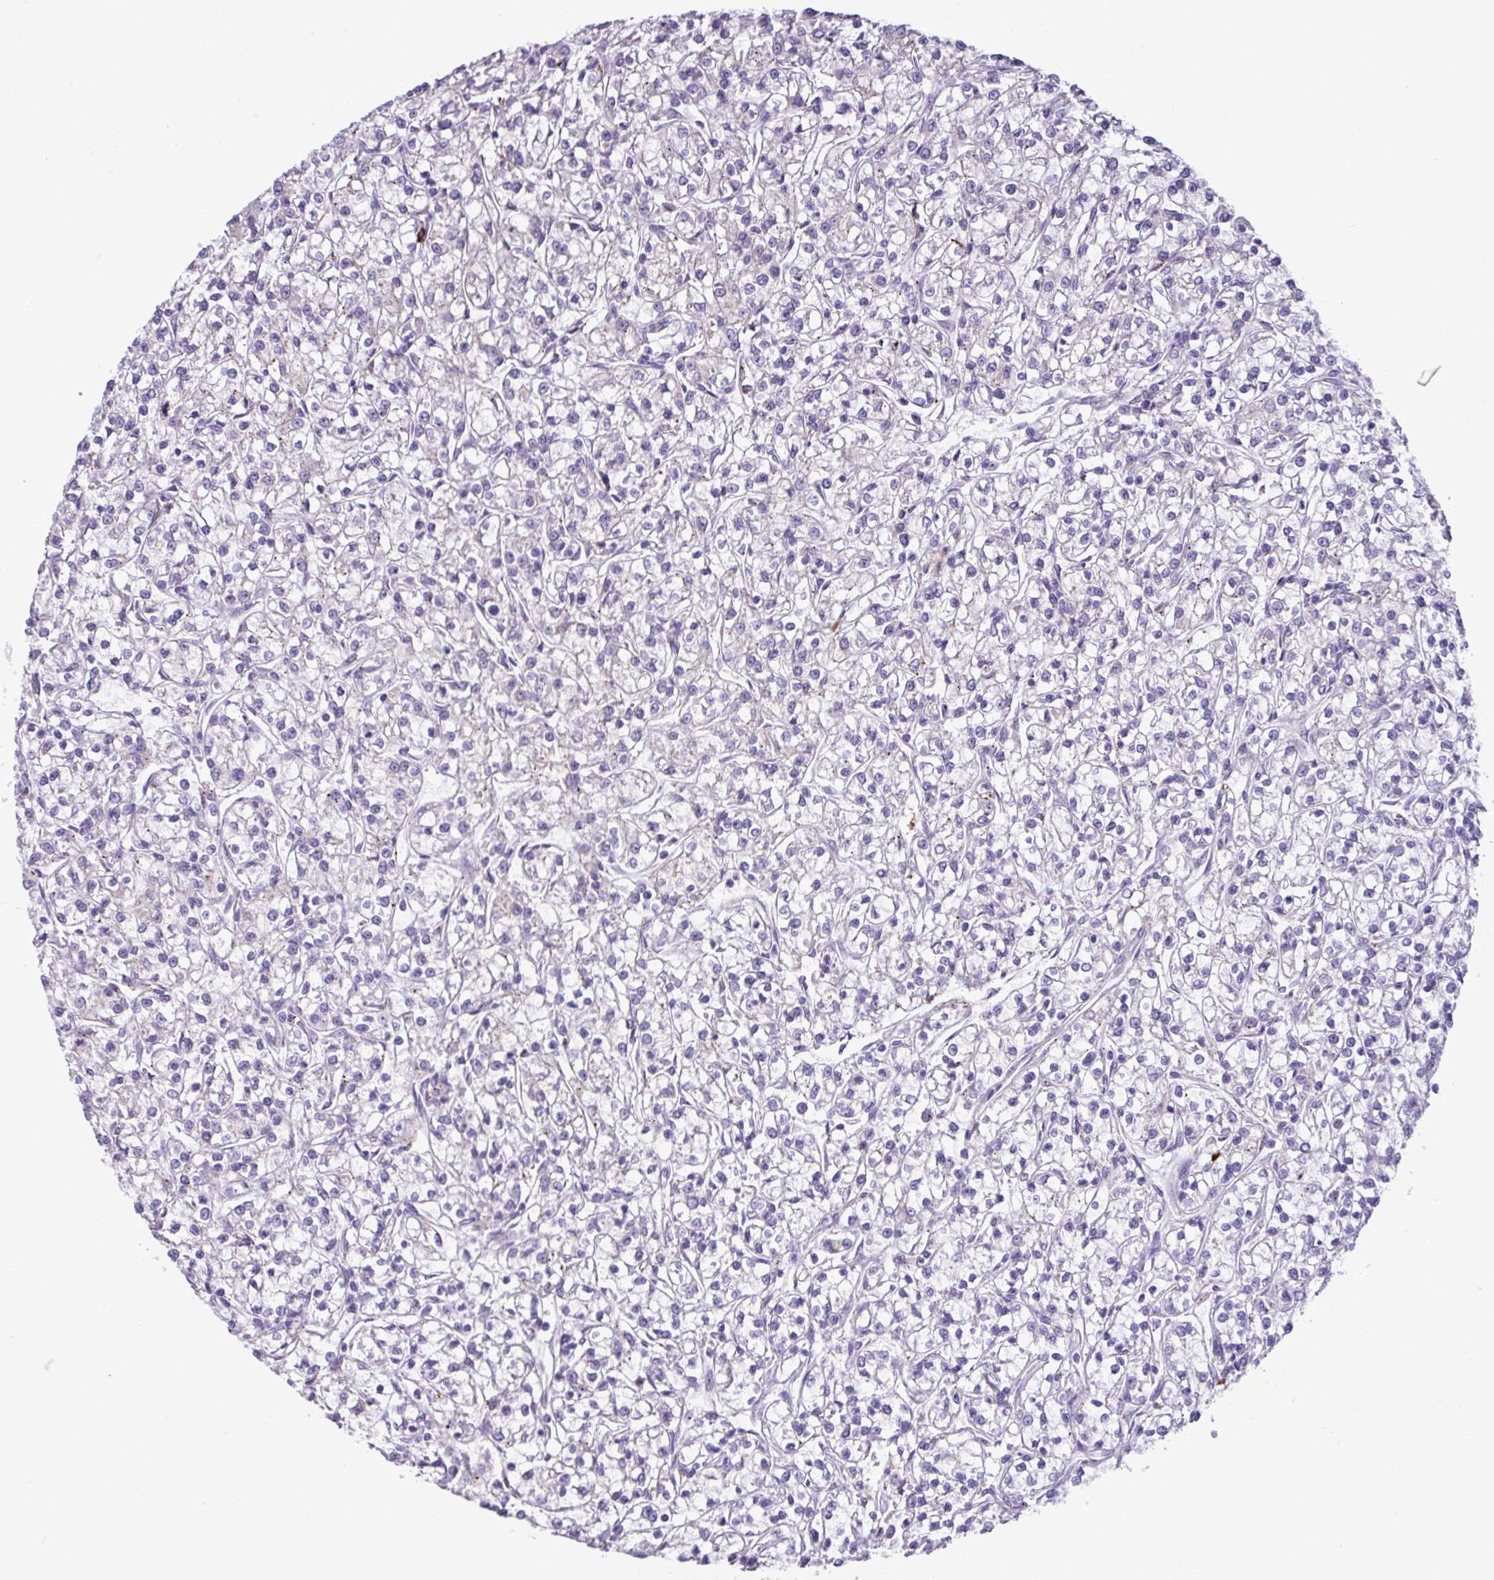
{"staining": {"intensity": "negative", "quantity": "none", "location": "none"}, "tissue": "renal cancer", "cell_type": "Tumor cells", "image_type": "cancer", "snomed": [{"axis": "morphology", "description": "Adenocarcinoma, NOS"}, {"axis": "topography", "description": "Kidney"}], "caption": "Tumor cells are negative for brown protein staining in renal cancer. (DAB IHC with hematoxylin counter stain).", "gene": "RGS21", "patient": {"sex": "female", "age": 59}}